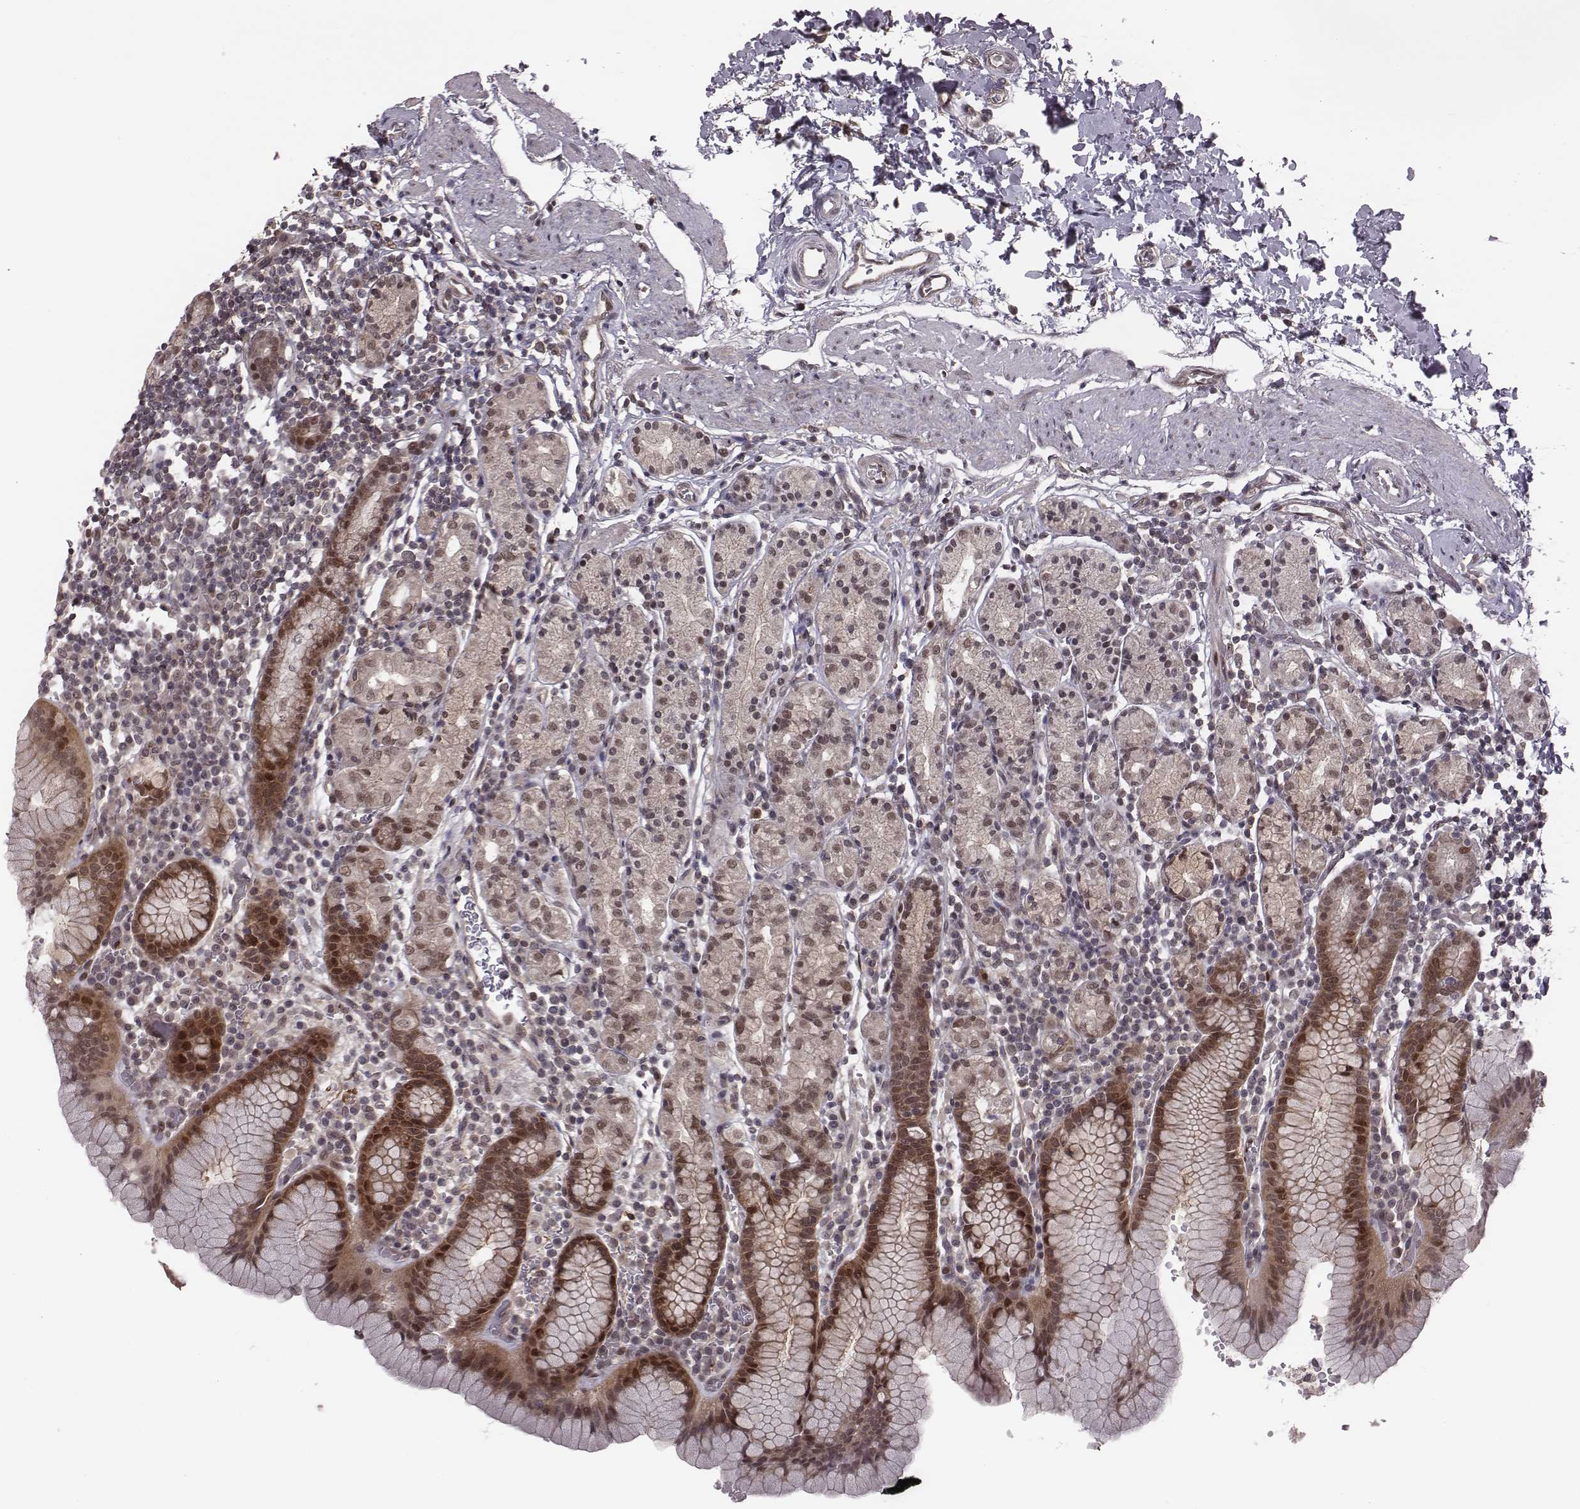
{"staining": {"intensity": "moderate", "quantity": "<25%", "location": "cytoplasmic/membranous,nuclear"}, "tissue": "stomach", "cell_type": "Glandular cells", "image_type": "normal", "snomed": [{"axis": "morphology", "description": "Normal tissue, NOS"}, {"axis": "topography", "description": "Stomach, upper"}, {"axis": "topography", "description": "Stomach"}], "caption": "This is an image of immunohistochemistry (IHC) staining of unremarkable stomach, which shows moderate positivity in the cytoplasmic/membranous,nuclear of glandular cells.", "gene": "RPL3", "patient": {"sex": "male", "age": 62}}